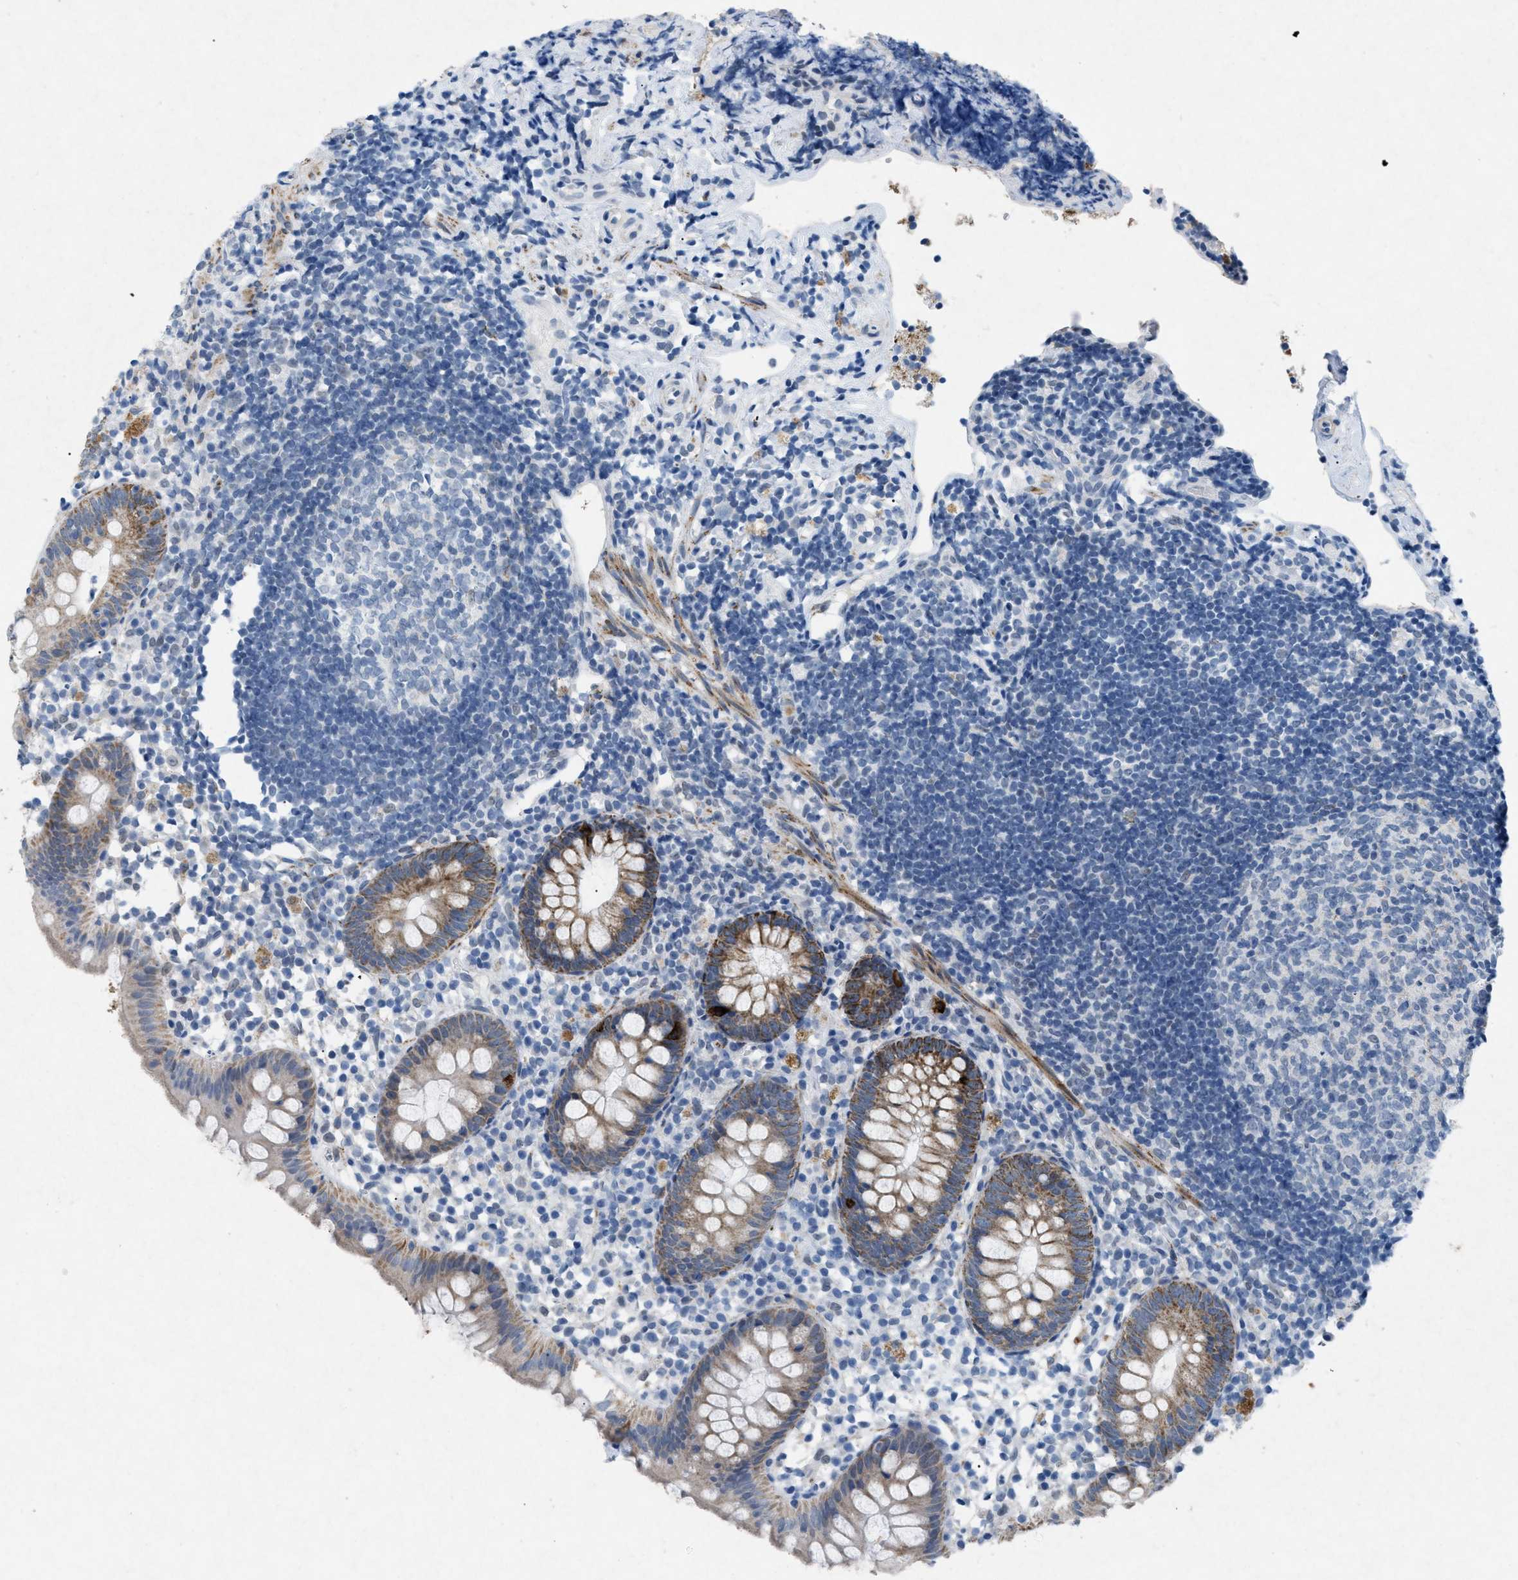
{"staining": {"intensity": "moderate", "quantity": "25%-75%", "location": "cytoplasmic/membranous"}, "tissue": "appendix", "cell_type": "Glandular cells", "image_type": "normal", "snomed": [{"axis": "morphology", "description": "Normal tissue, NOS"}, {"axis": "topography", "description": "Appendix"}], "caption": "Glandular cells demonstrate medium levels of moderate cytoplasmic/membranous expression in approximately 25%-75% of cells in unremarkable human appendix.", "gene": "TASOR", "patient": {"sex": "female", "age": 20}}